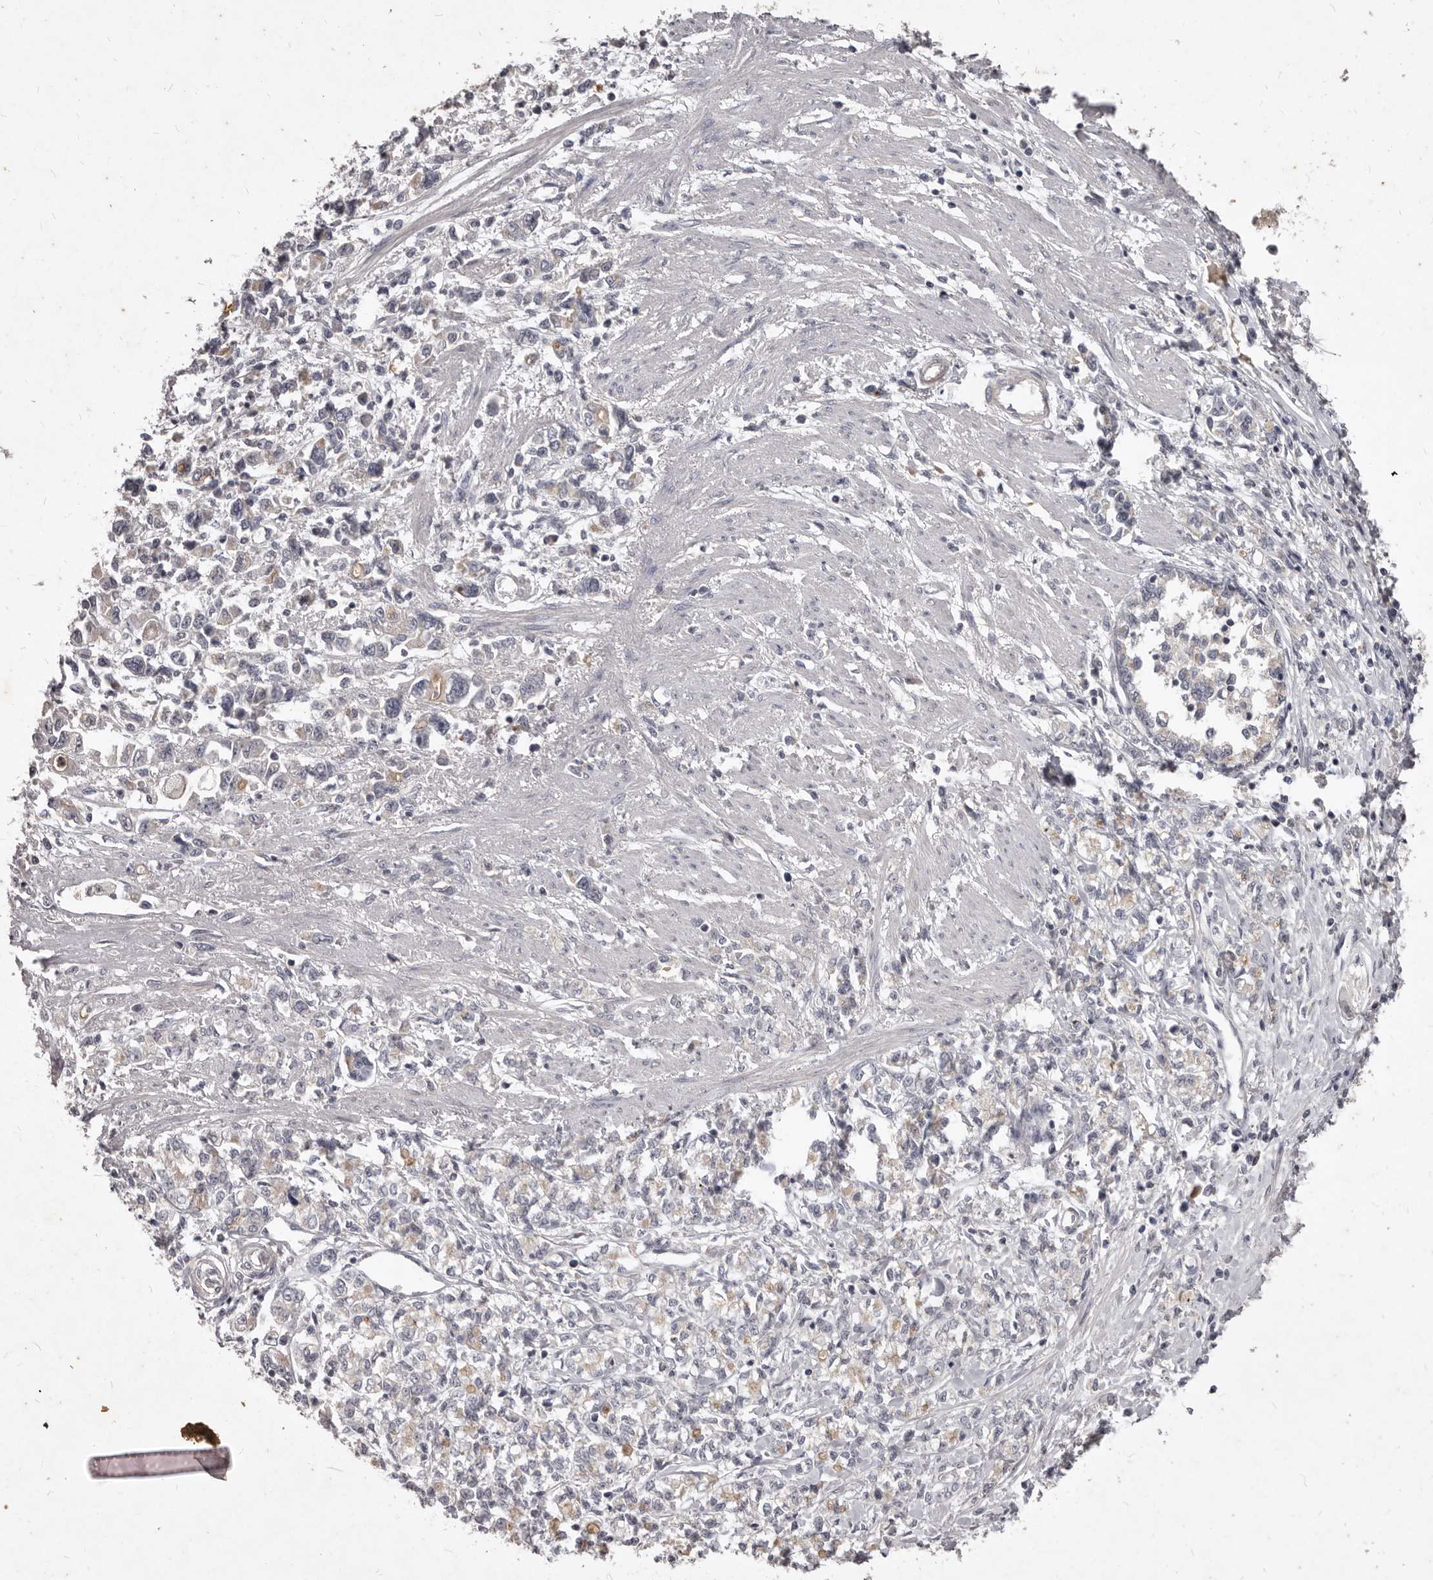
{"staining": {"intensity": "weak", "quantity": "25%-75%", "location": "cytoplasmic/membranous"}, "tissue": "stomach cancer", "cell_type": "Tumor cells", "image_type": "cancer", "snomed": [{"axis": "morphology", "description": "Adenocarcinoma, NOS"}, {"axis": "topography", "description": "Stomach"}], "caption": "Immunohistochemistry (IHC) of human stomach adenocarcinoma shows low levels of weak cytoplasmic/membranous staining in approximately 25%-75% of tumor cells.", "gene": "GPRC5C", "patient": {"sex": "female", "age": 76}}